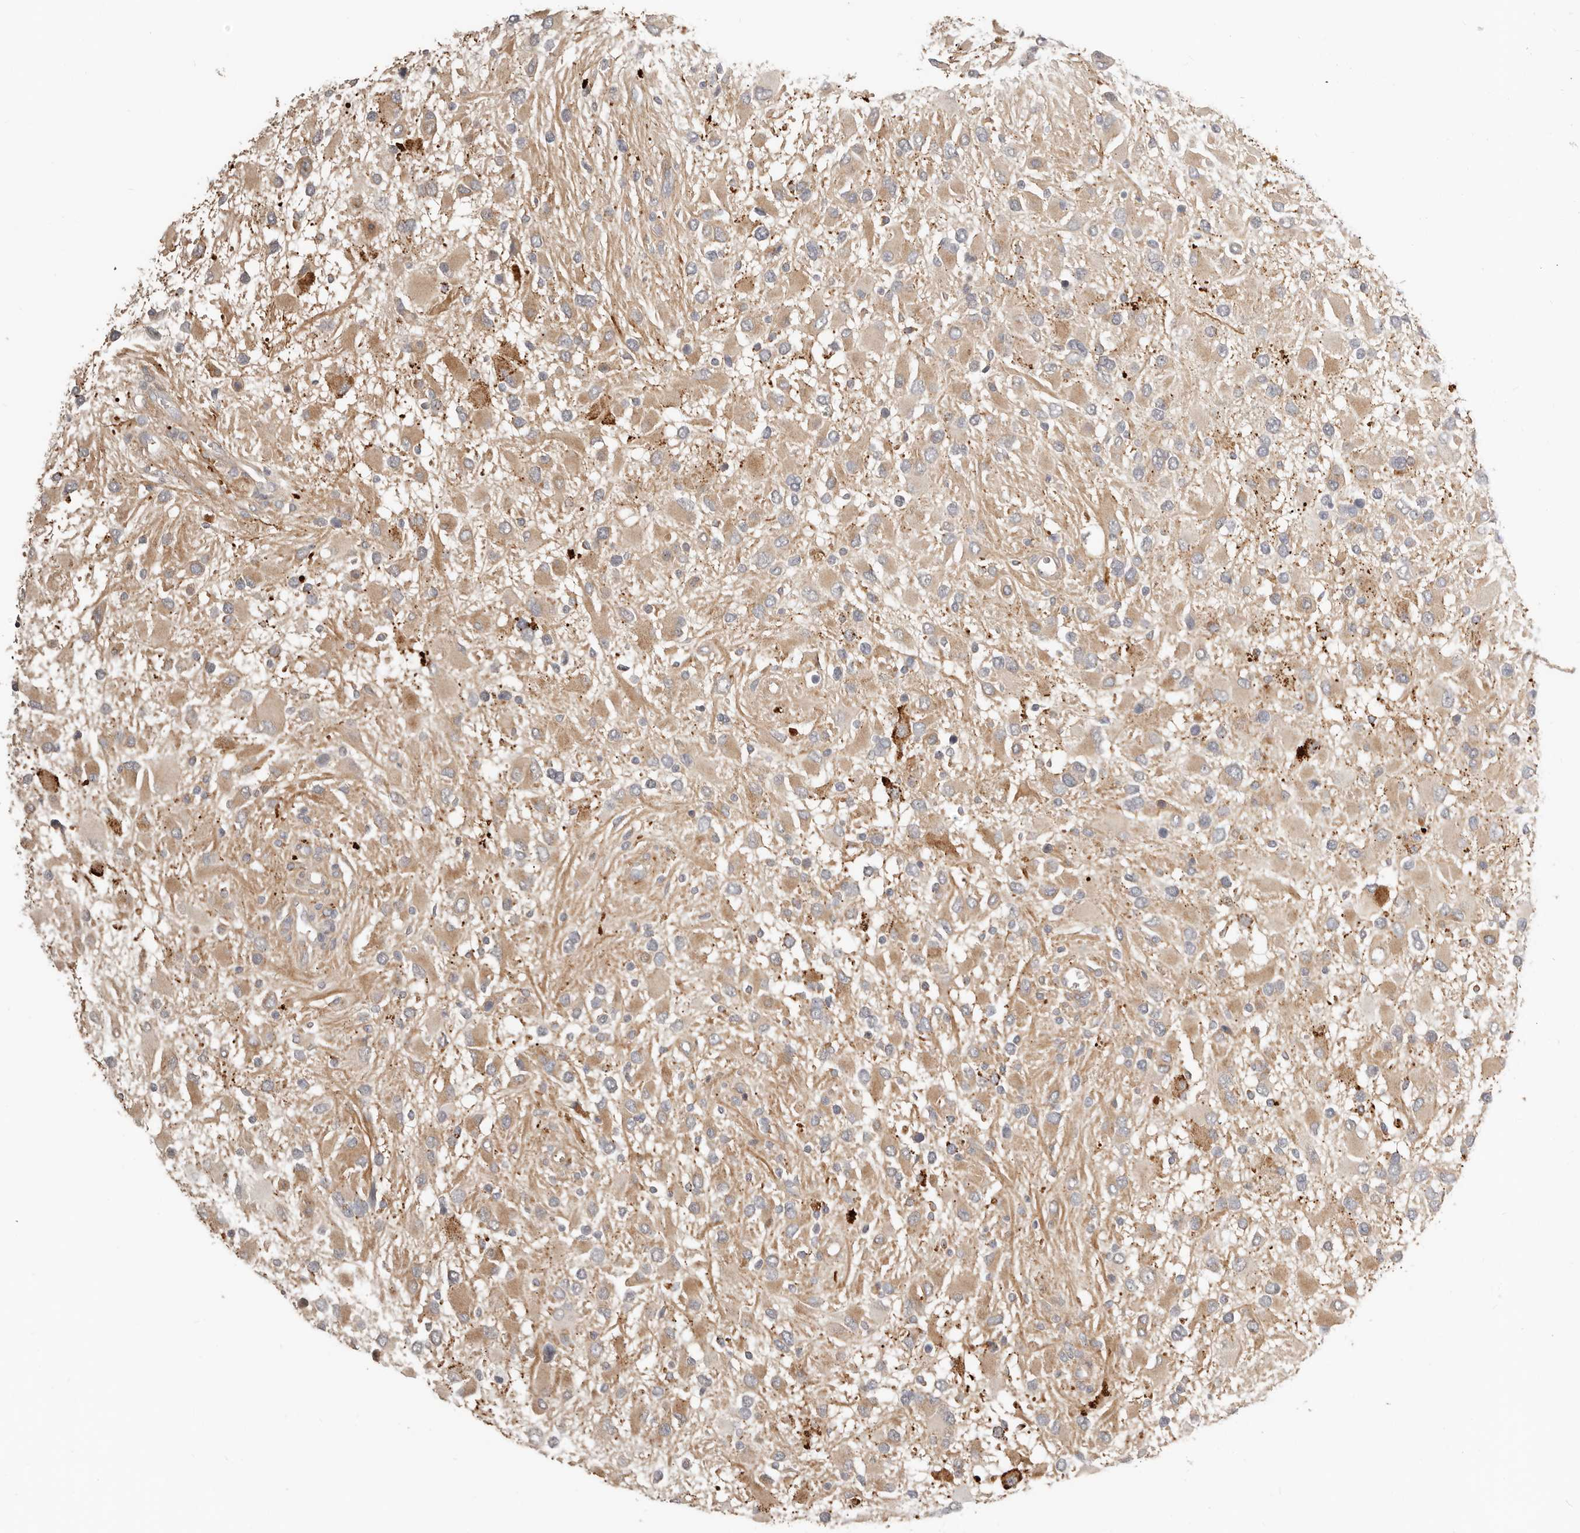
{"staining": {"intensity": "weak", "quantity": "25%-75%", "location": "cytoplasmic/membranous"}, "tissue": "glioma", "cell_type": "Tumor cells", "image_type": "cancer", "snomed": [{"axis": "morphology", "description": "Glioma, malignant, High grade"}, {"axis": "topography", "description": "Brain"}], "caption": "Protein expression analysis of human malignant high-grade glioma reveals weak cytoplasmic/membranous staining in about 25%-75% of tumor cells.", "gene": "MTFR2", "patient": {"sex": "male", "age": 53}}